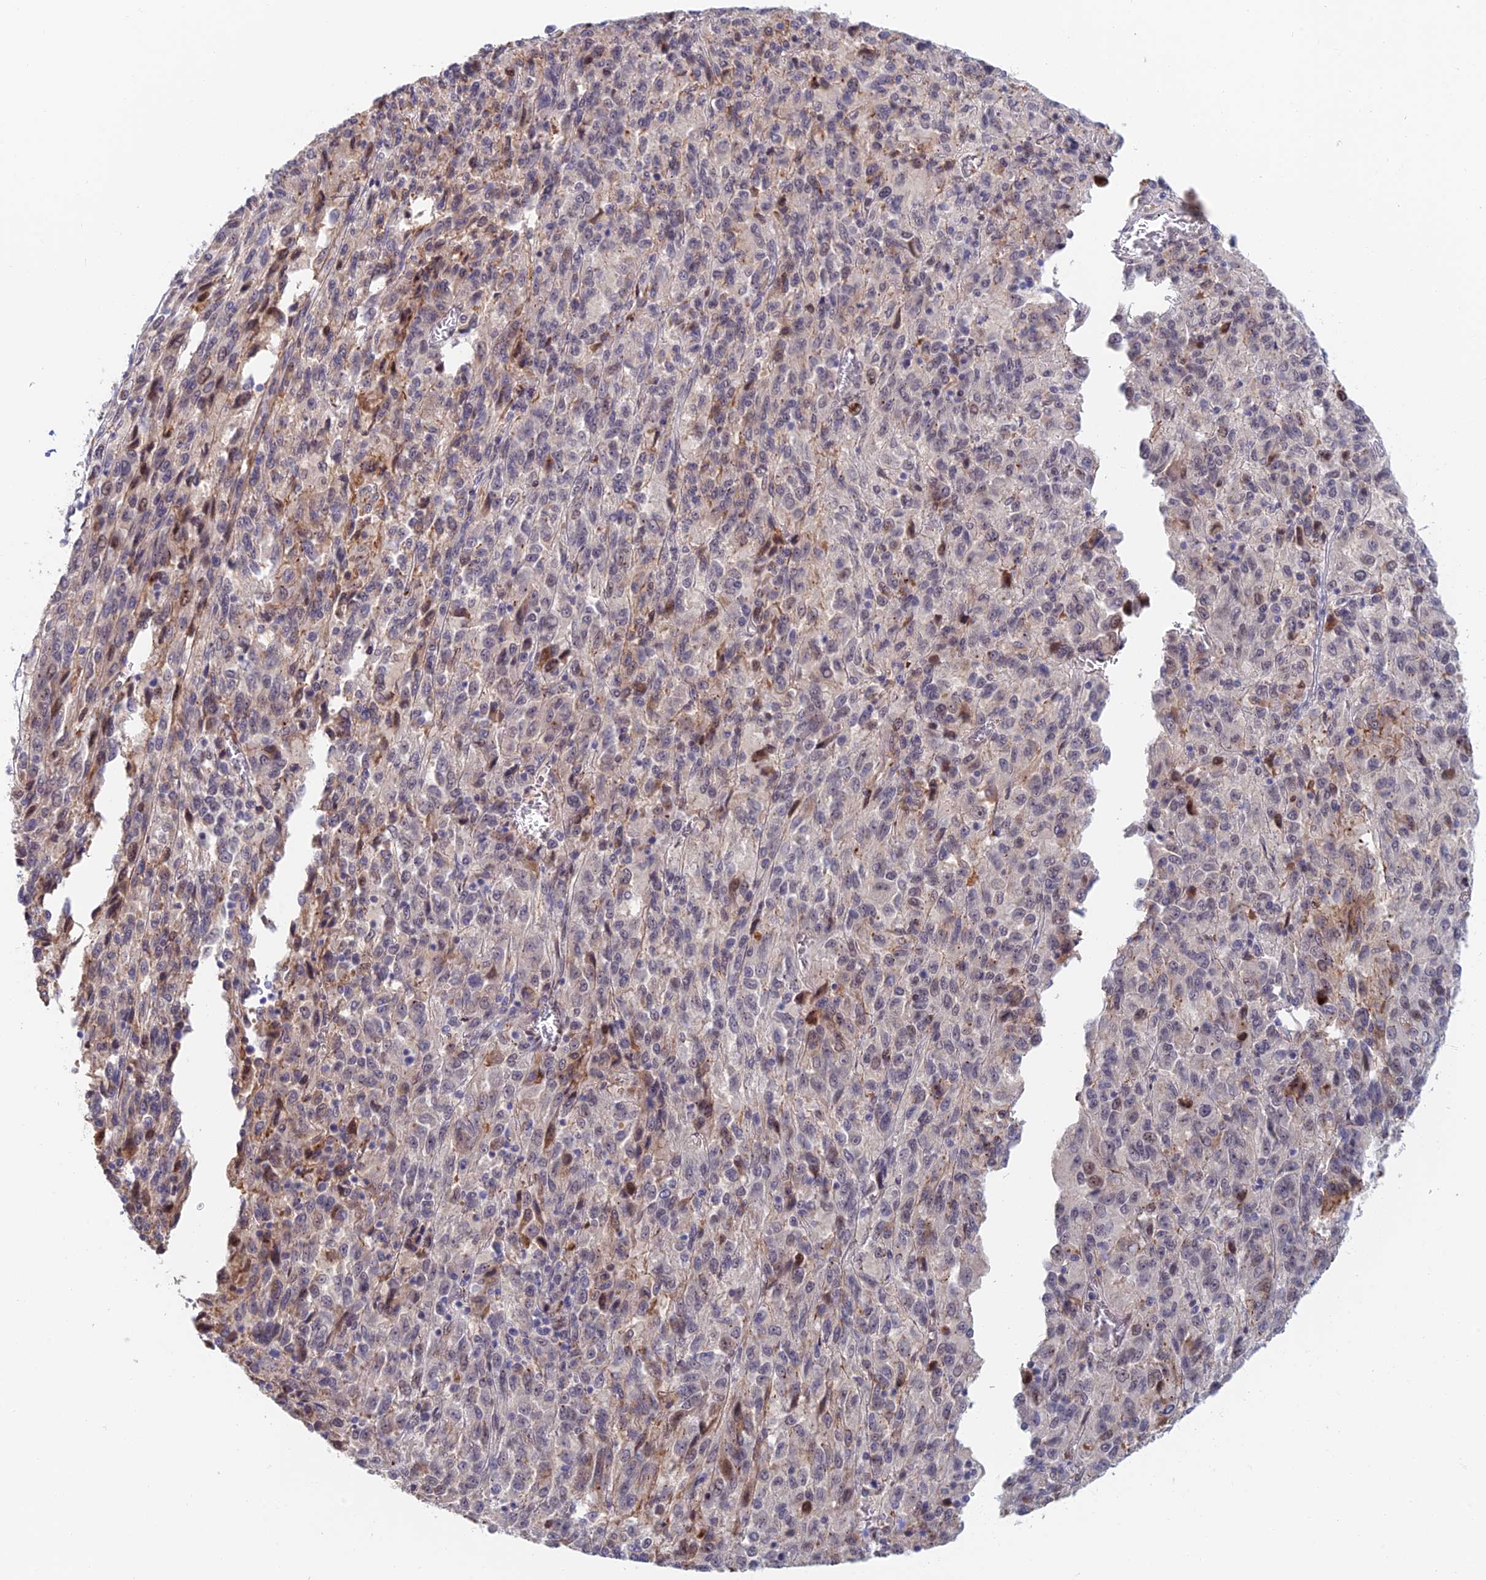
{"staining": {"intensity": "weak", "quantity": "<25%", "location": "nuclear"}, "tissue": "melanoma", "cell_type": "Tumor cells", "image_type": "cancer", "snomed": [{"axis": "morphology", "description": "Malignant melanoma, Metastatic site"}, {"axis": "topography", "description": "Lung"}], "caption": "This micrograph is of malignant melanoma (metastatic site) stained with immunohistochemistry (IHC) to label a protein in brown with the nuclei are counter-stained blue. There is no expression in tumor cells.", "gene": "ZUP1", "patient": {"sex": "male", "age": 64}}